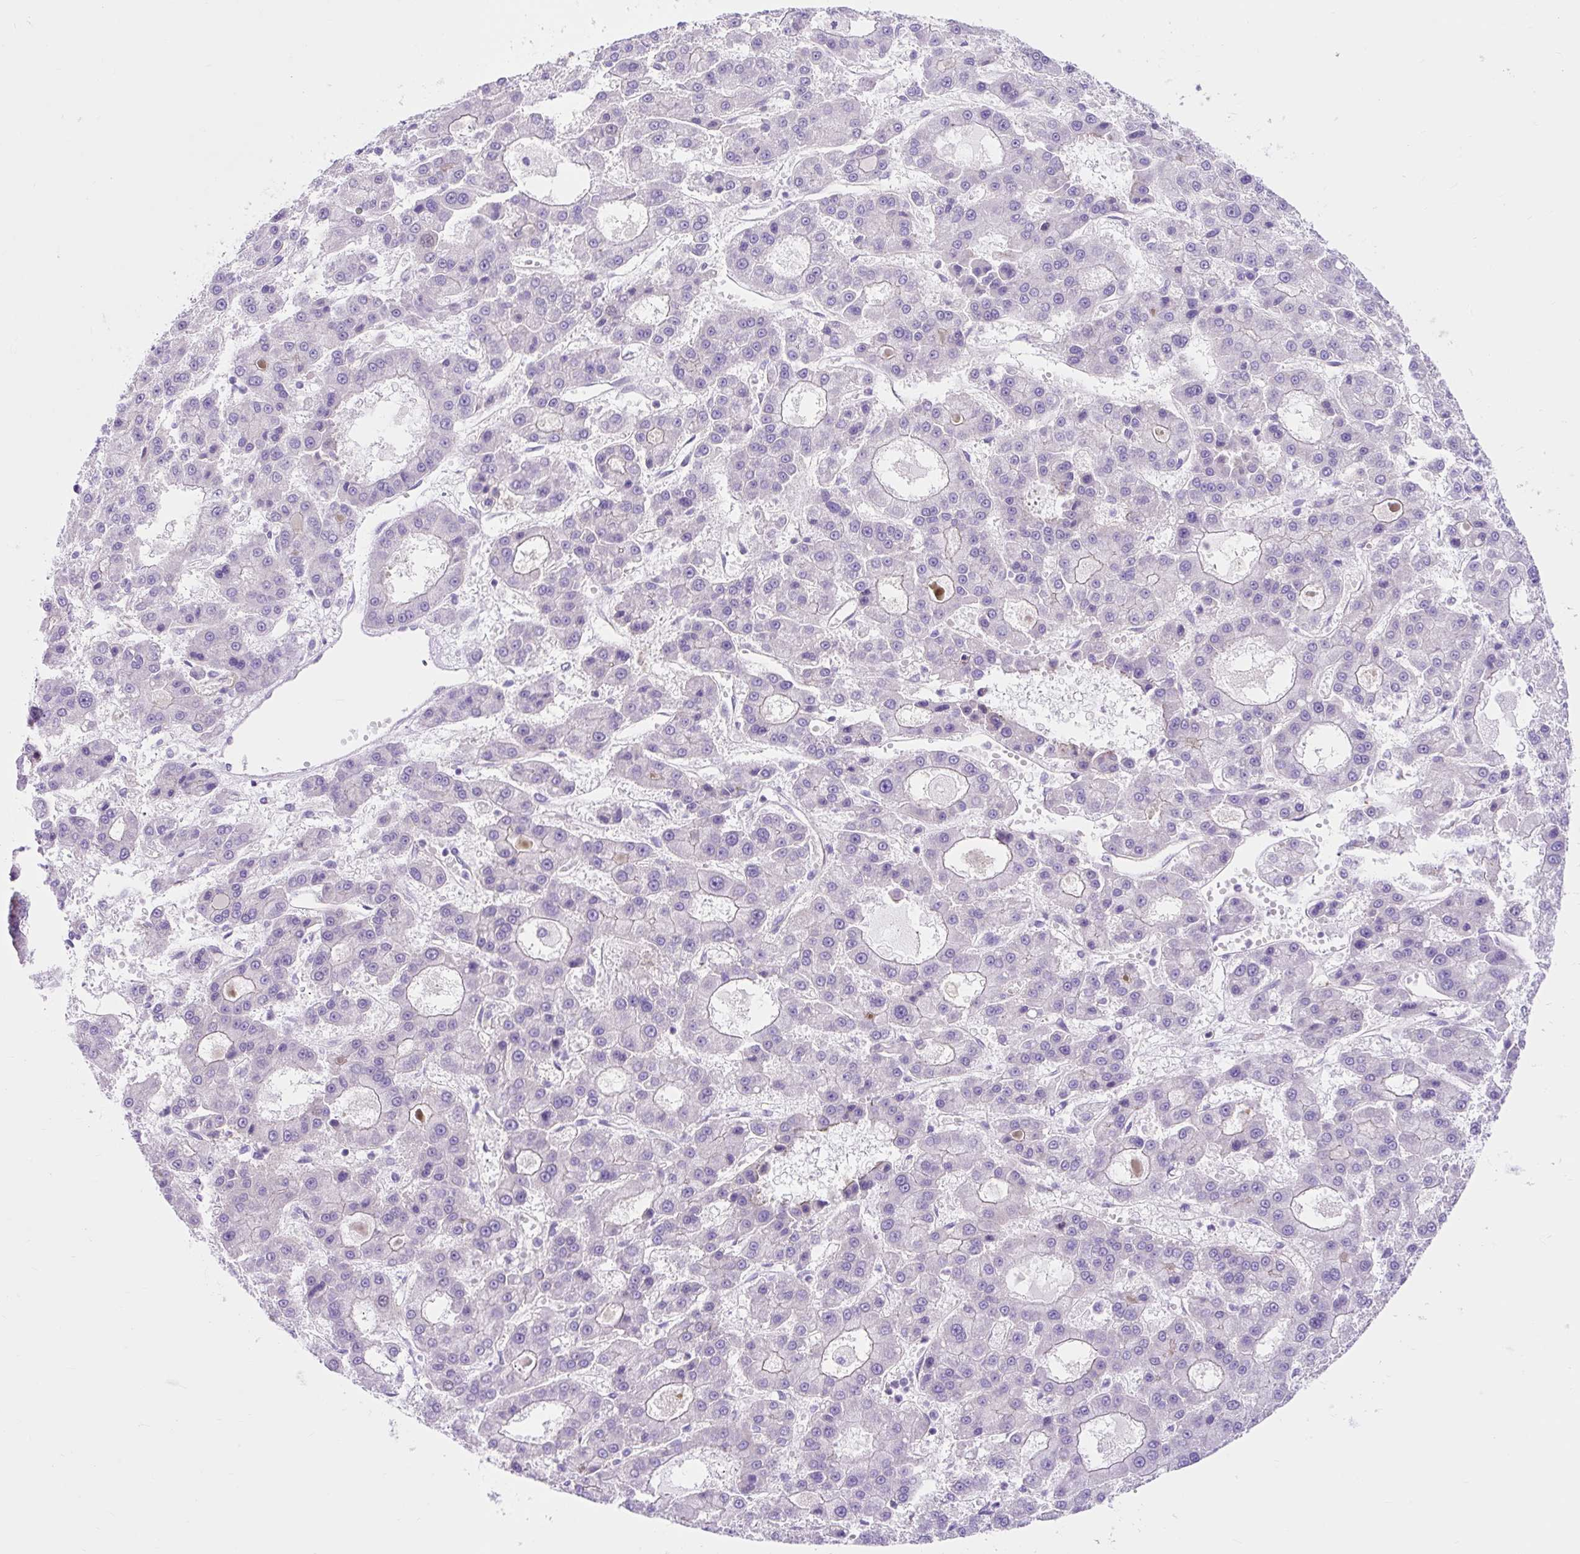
{"staining": {"intensity": "negative", "quantity": "none", "location": "none"}, "tissue": "liver cancer", "cell_type": "Tumor cells", "image_type": "cancer", "snomed": [{"axis": "morphology", "description": "Carcinoma, Hepatocellular, NOS"}, {"axis": "topography", "description": "Liver"}], "caption": "Immunohistochemistry photomicrograph of human liver cancer (hepatocellular carcinoma) stained for a protein (brown), which shows no staining in tumor cells.", "gene": "HIP1R", "patient": {"sex": "male", "age": 70}}